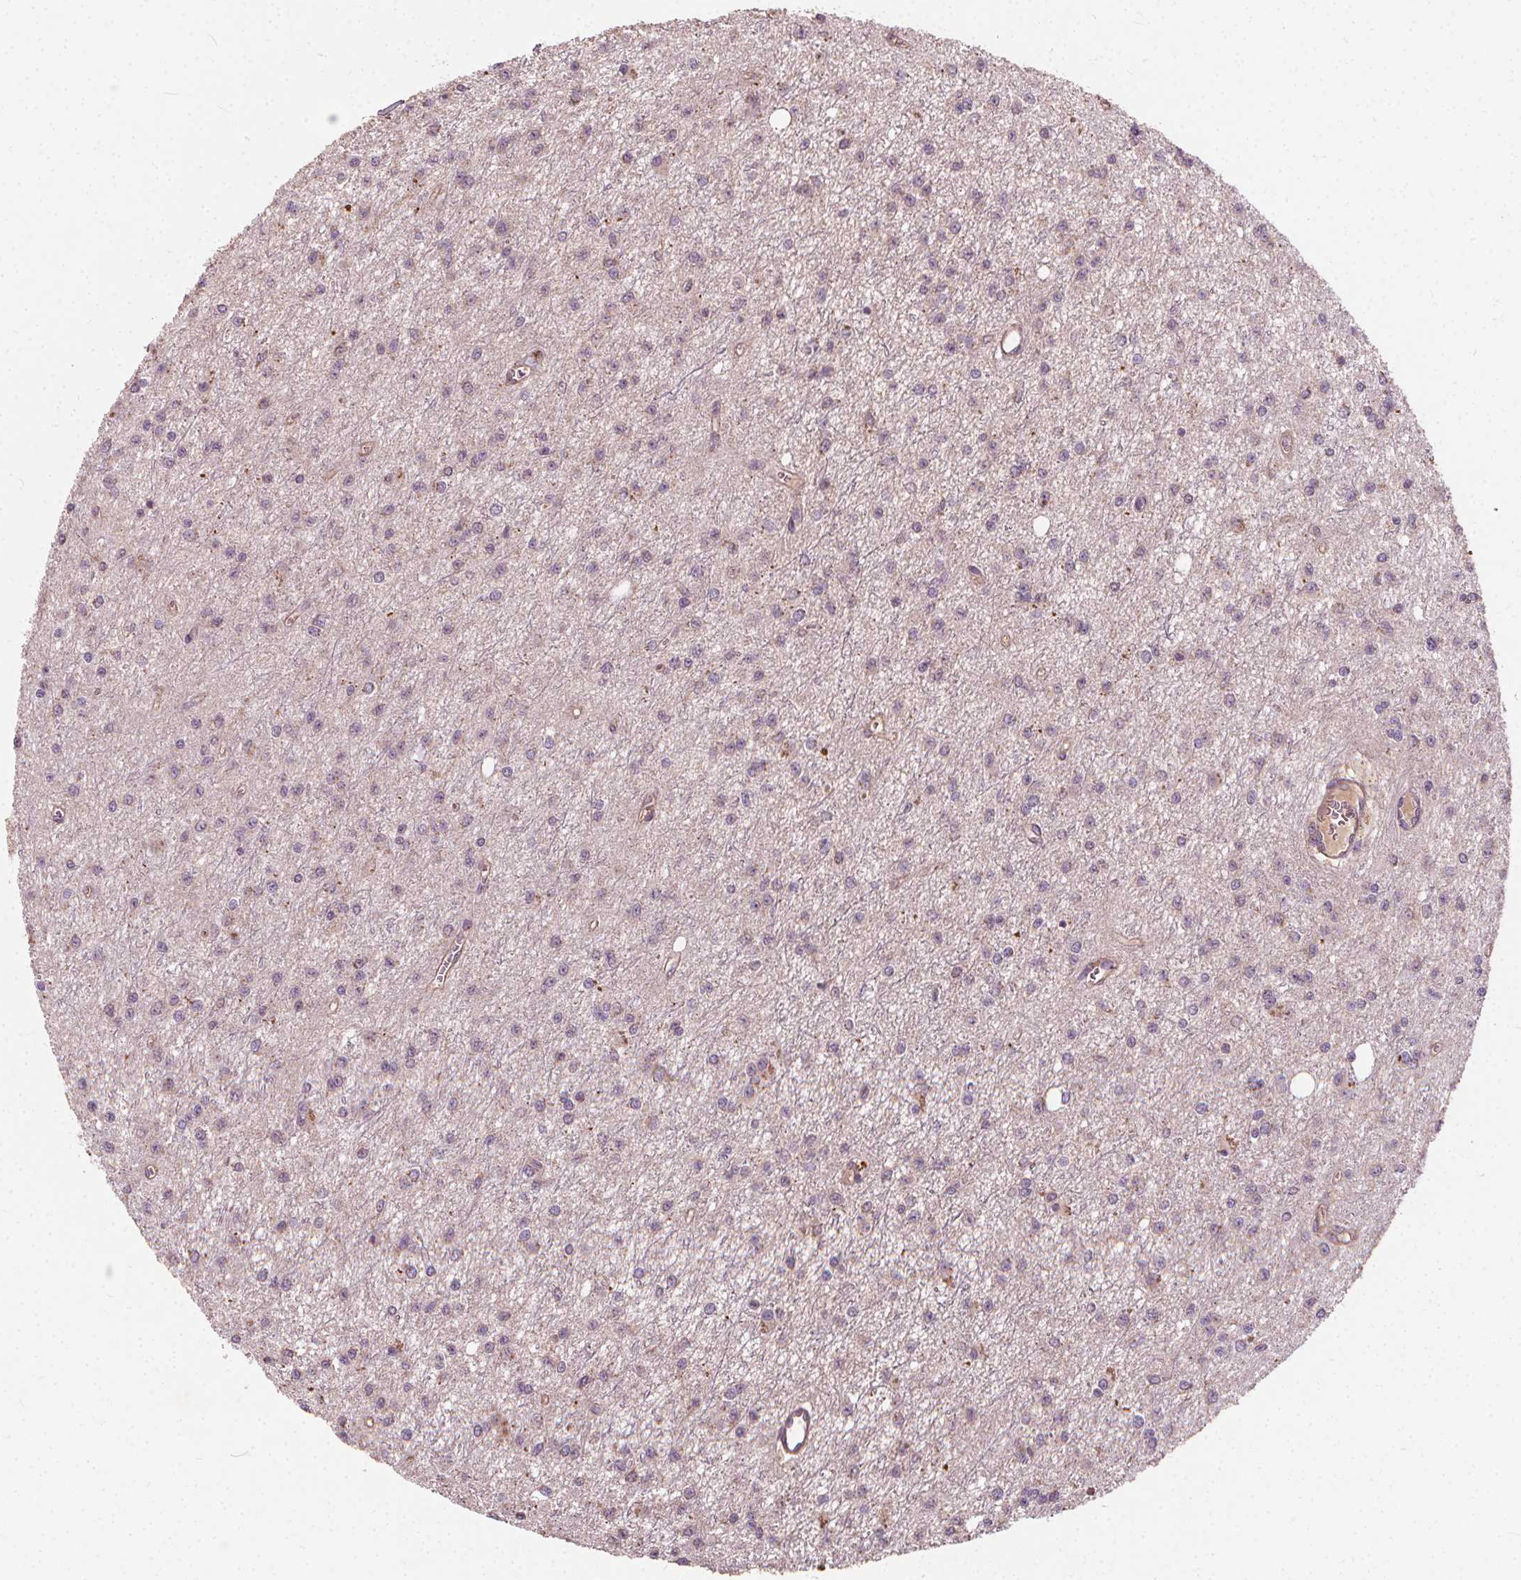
{"staining": {"intensity": "weak", "quantity": "<25%", "location": "cytoplasmic/membranous"}, "tissue": "glioma", "cell_type": "Tumor cells", "image_type": "cancer", "snomed": [{"axis": "morphology", "description": "Glioma, malignant, Low grade"}, {"axis": "topography", "description": "Brain"}], "caption": "IHC of glioma exhibits no expression in tumor cells.", "gene": "ORAI2", "patient": {"sex": "female", "age": 45}}